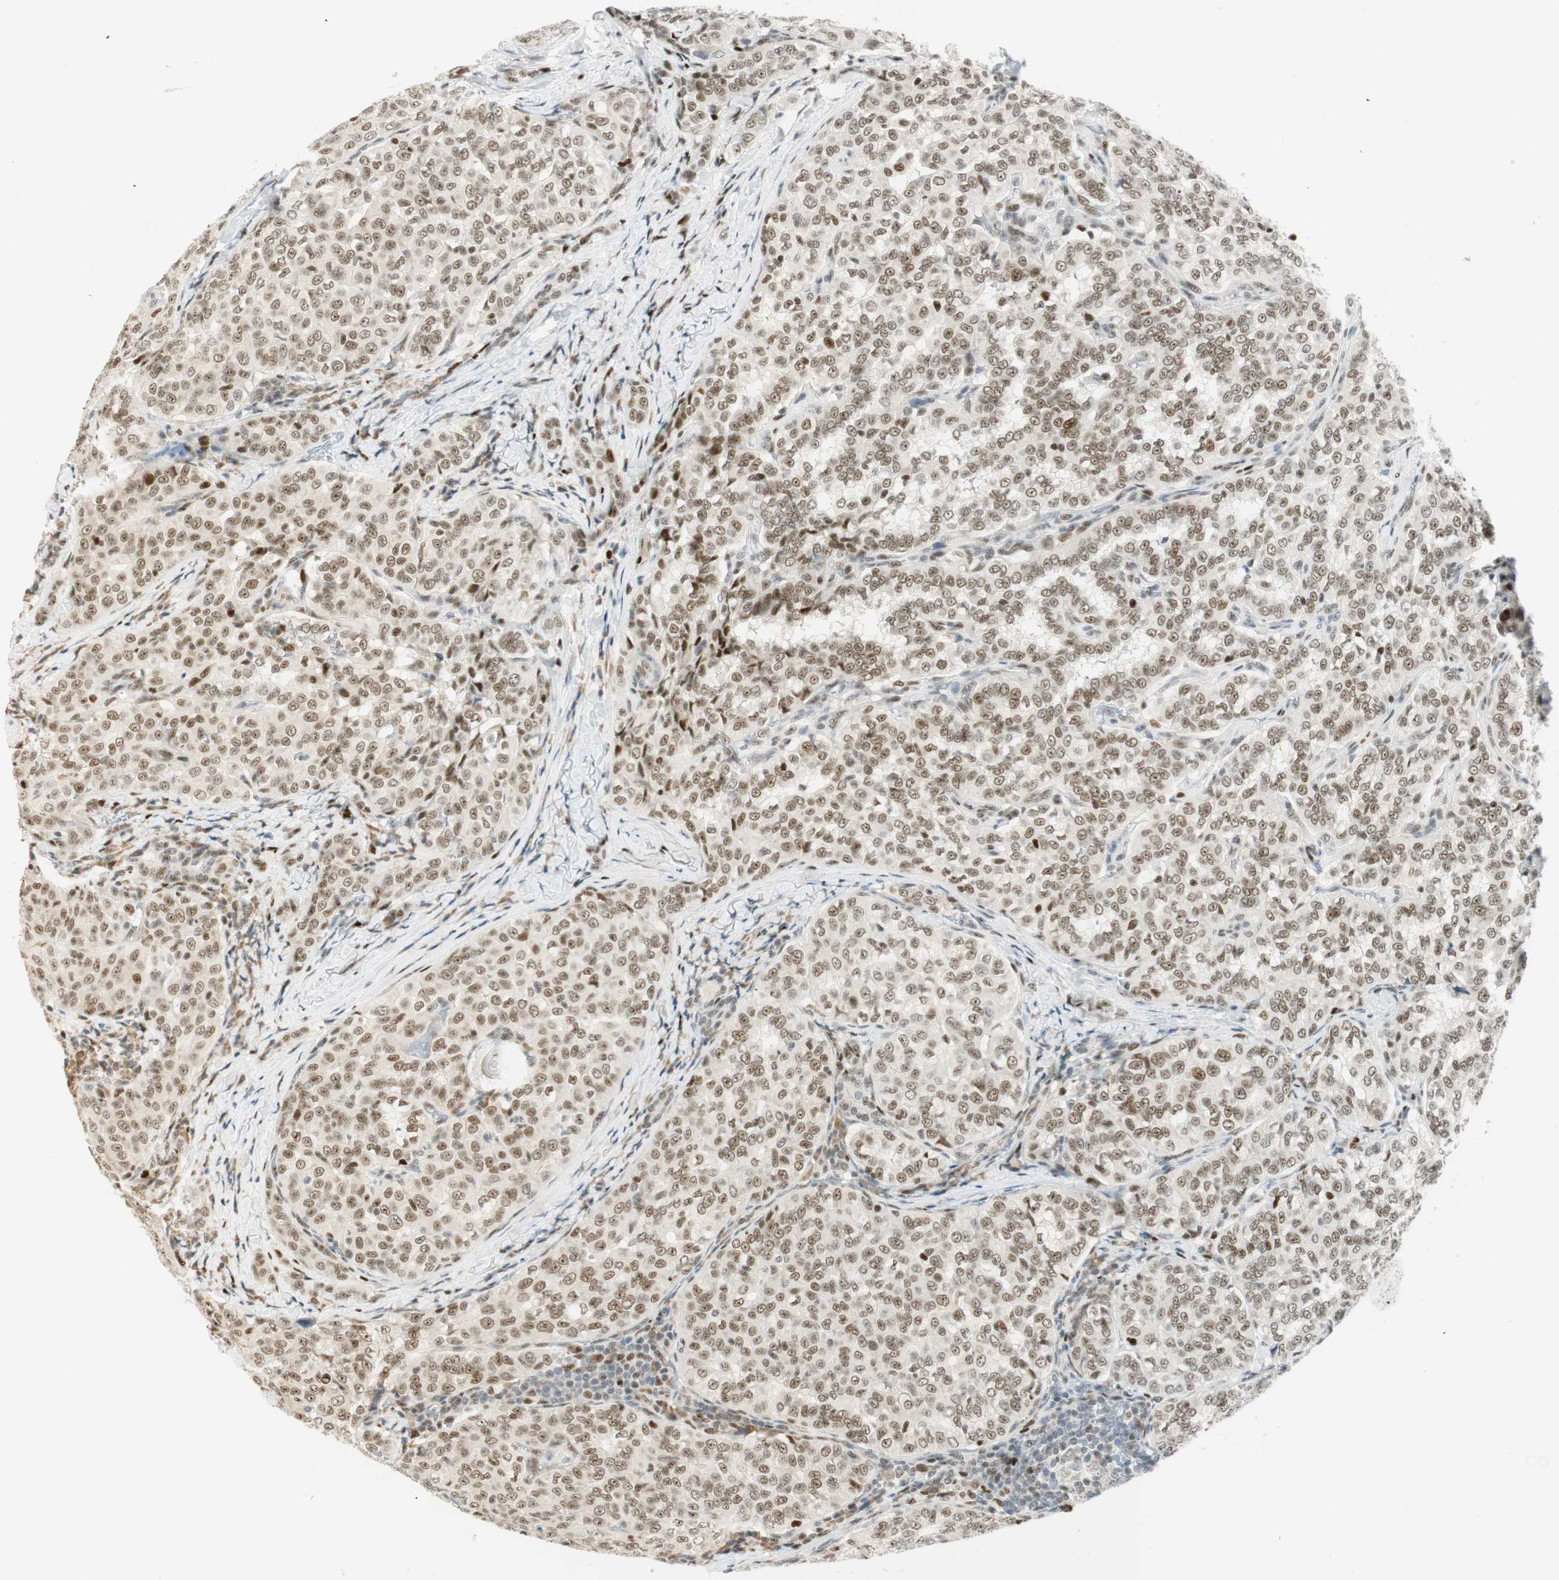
{"staining": {"intensity": "strong", "quantity": ">75%", "location": "nuclear"}, "tissue": "thyroid cancer", "cell_type": "Tumor cells", "image_type": "cancer", "snomed": [{"axis": "morphology", "description": "Normal tissue, NOS"}, {"axis": "morphology", "description": "Papillary adenocarcinoma, NOS"}, {"axis": "topography", "description": "Thyroid gland"}], "caption": "DAB (3,3'-diaminobenzidine) immunohistochemical staining of human thyroid cancer (papillary adenocarcinoma) reveals strong nuclear protein expression in about >75% of tumor cells.", "gene": "MSX2", "patient": {"sex": "female", "age": 30}}